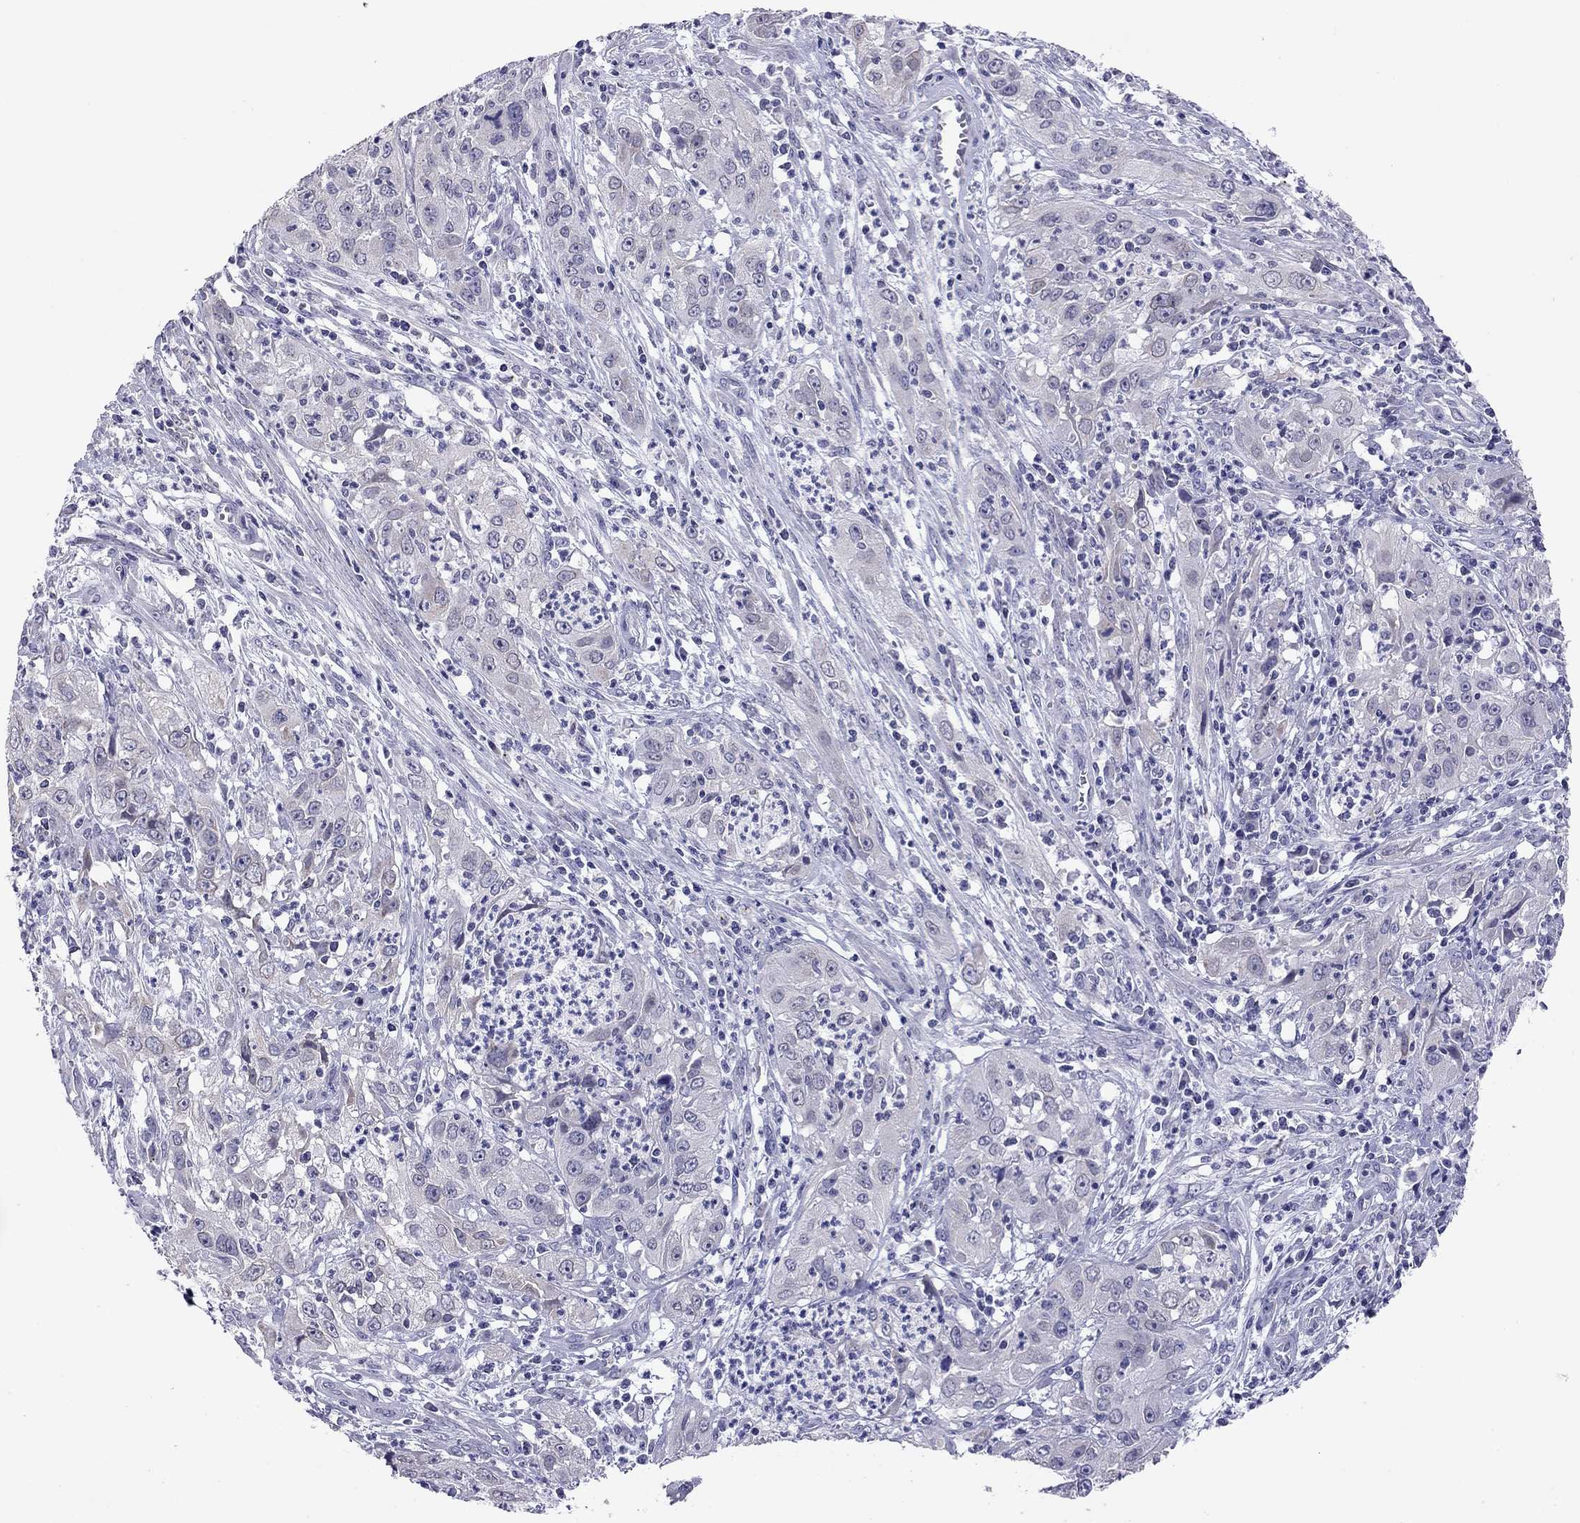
{"staining": {"intensity": "negative", "quantity": "none", "location": "none"}, "tissue": "cervical cancer", "cell_type": "Tumor cells", "image_type": "cancer", "snomed": [{"axis": "morphology", "description": "Squamous cell carcinoma, NOS"}, {"axis": "topography", "description": "Cervix"}], "caption": "This is an immunohistochemistry (IHC) histopathology image of cervical cancer (squamous cell carcinoma). There is no positivity in tumor cells.", "gene": "ARMC12", "patient": {"sex": "female", "age": 32}}